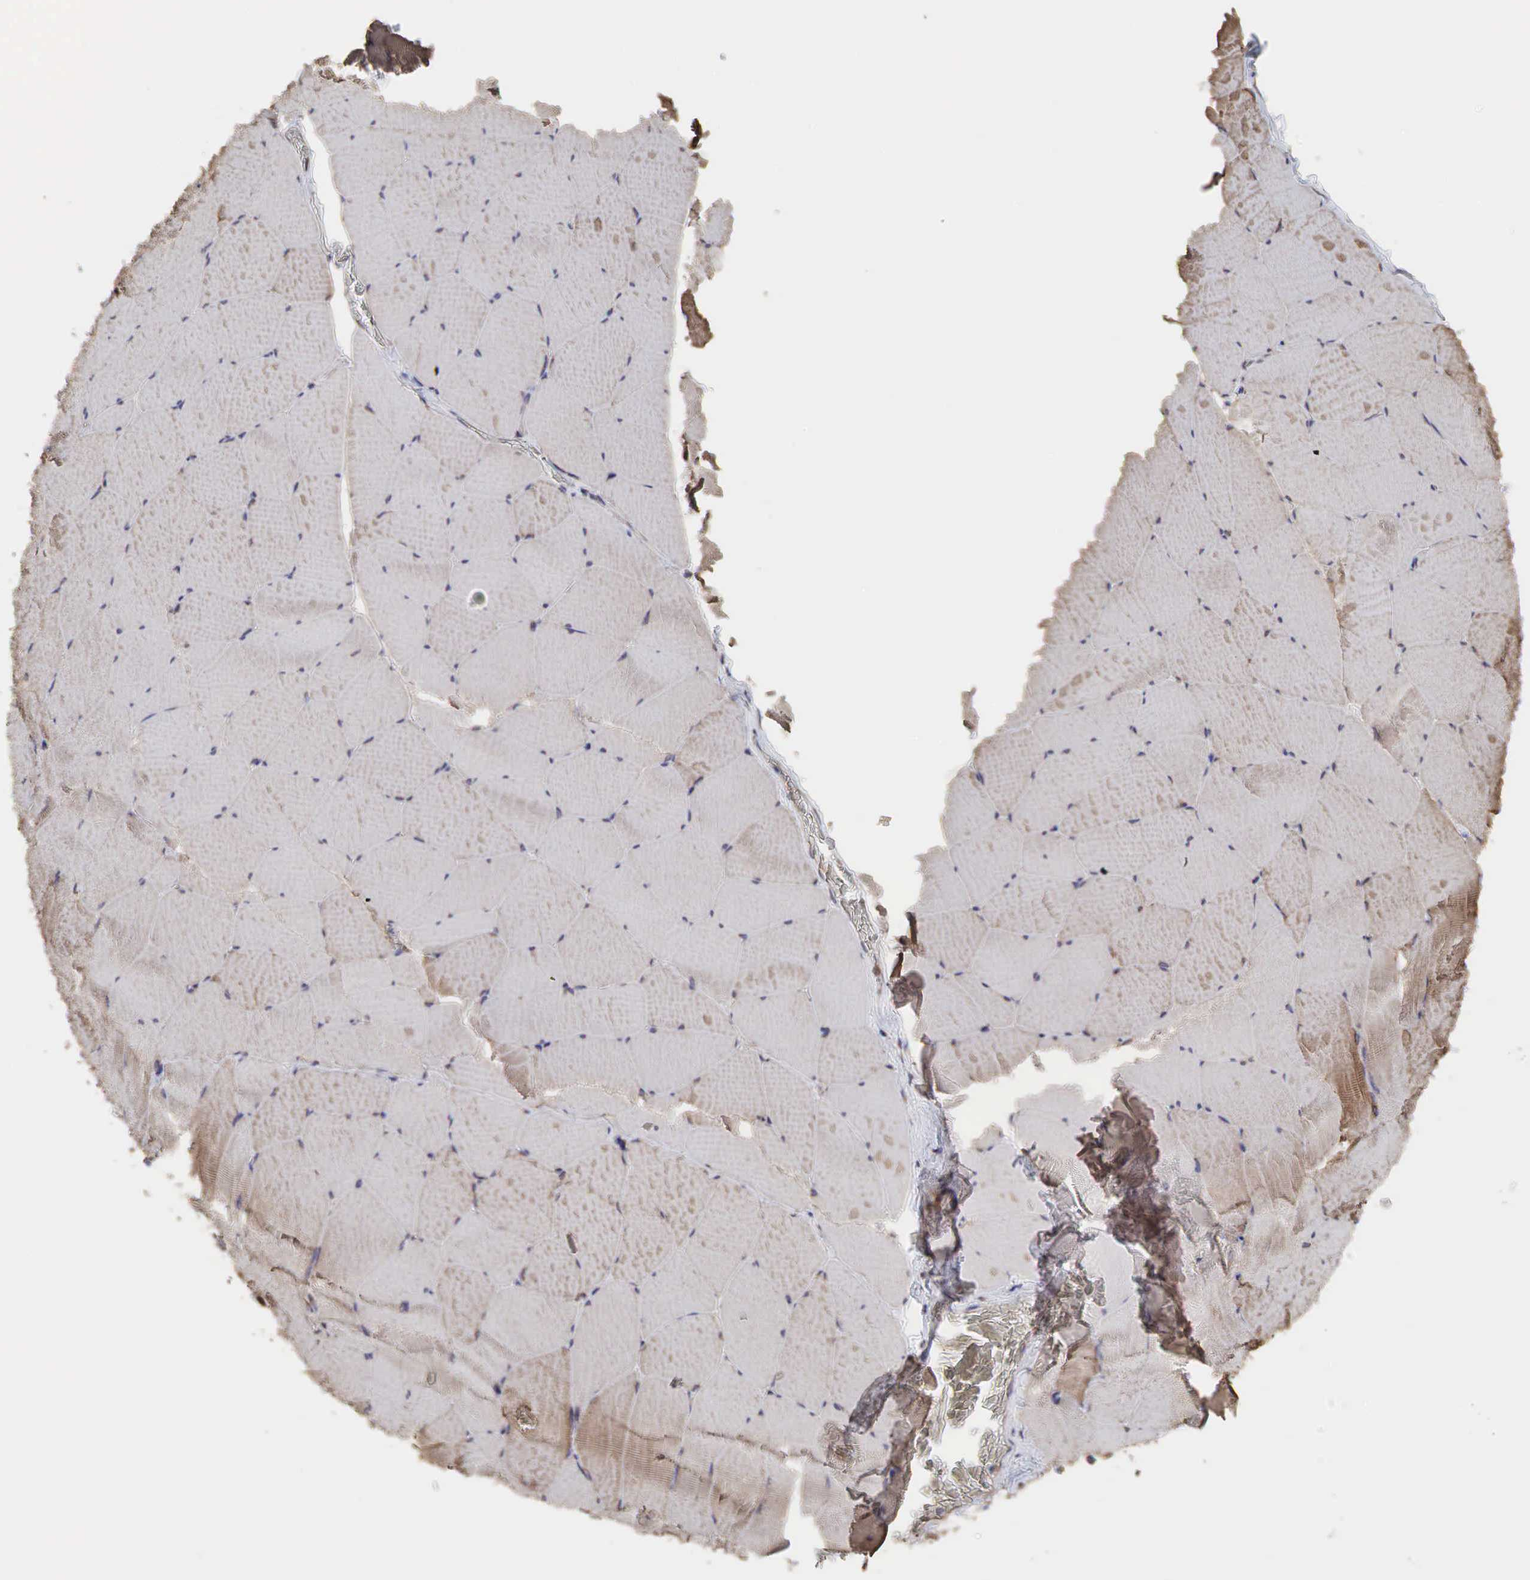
{"staining": {"intensity": "moderate", "quantity": ">75%", "location": "cytoplasmic/membranous"}, "tissue": "skeletal muscle", "cell_type": "Myocytes", "image_type": "normal", "snomed": [{"axis": "morphology", "description": "Normal tissue, NOS"}, {"axis": "topography", "description": "Skeletal muscle"}, {"axis": "topography", "description": "Salivary gland"}], "caption": "Normal skeletal muscle was stained to show a protein in brown. There is medium levels of moderate cytoplasmic/membranous expression in about >75% of myocytes. (brown staining indicates protein expression, while blue staining denotes nuclei).", "gene": "PABPC5", "patient": {"sex": "male", "age": 62}}